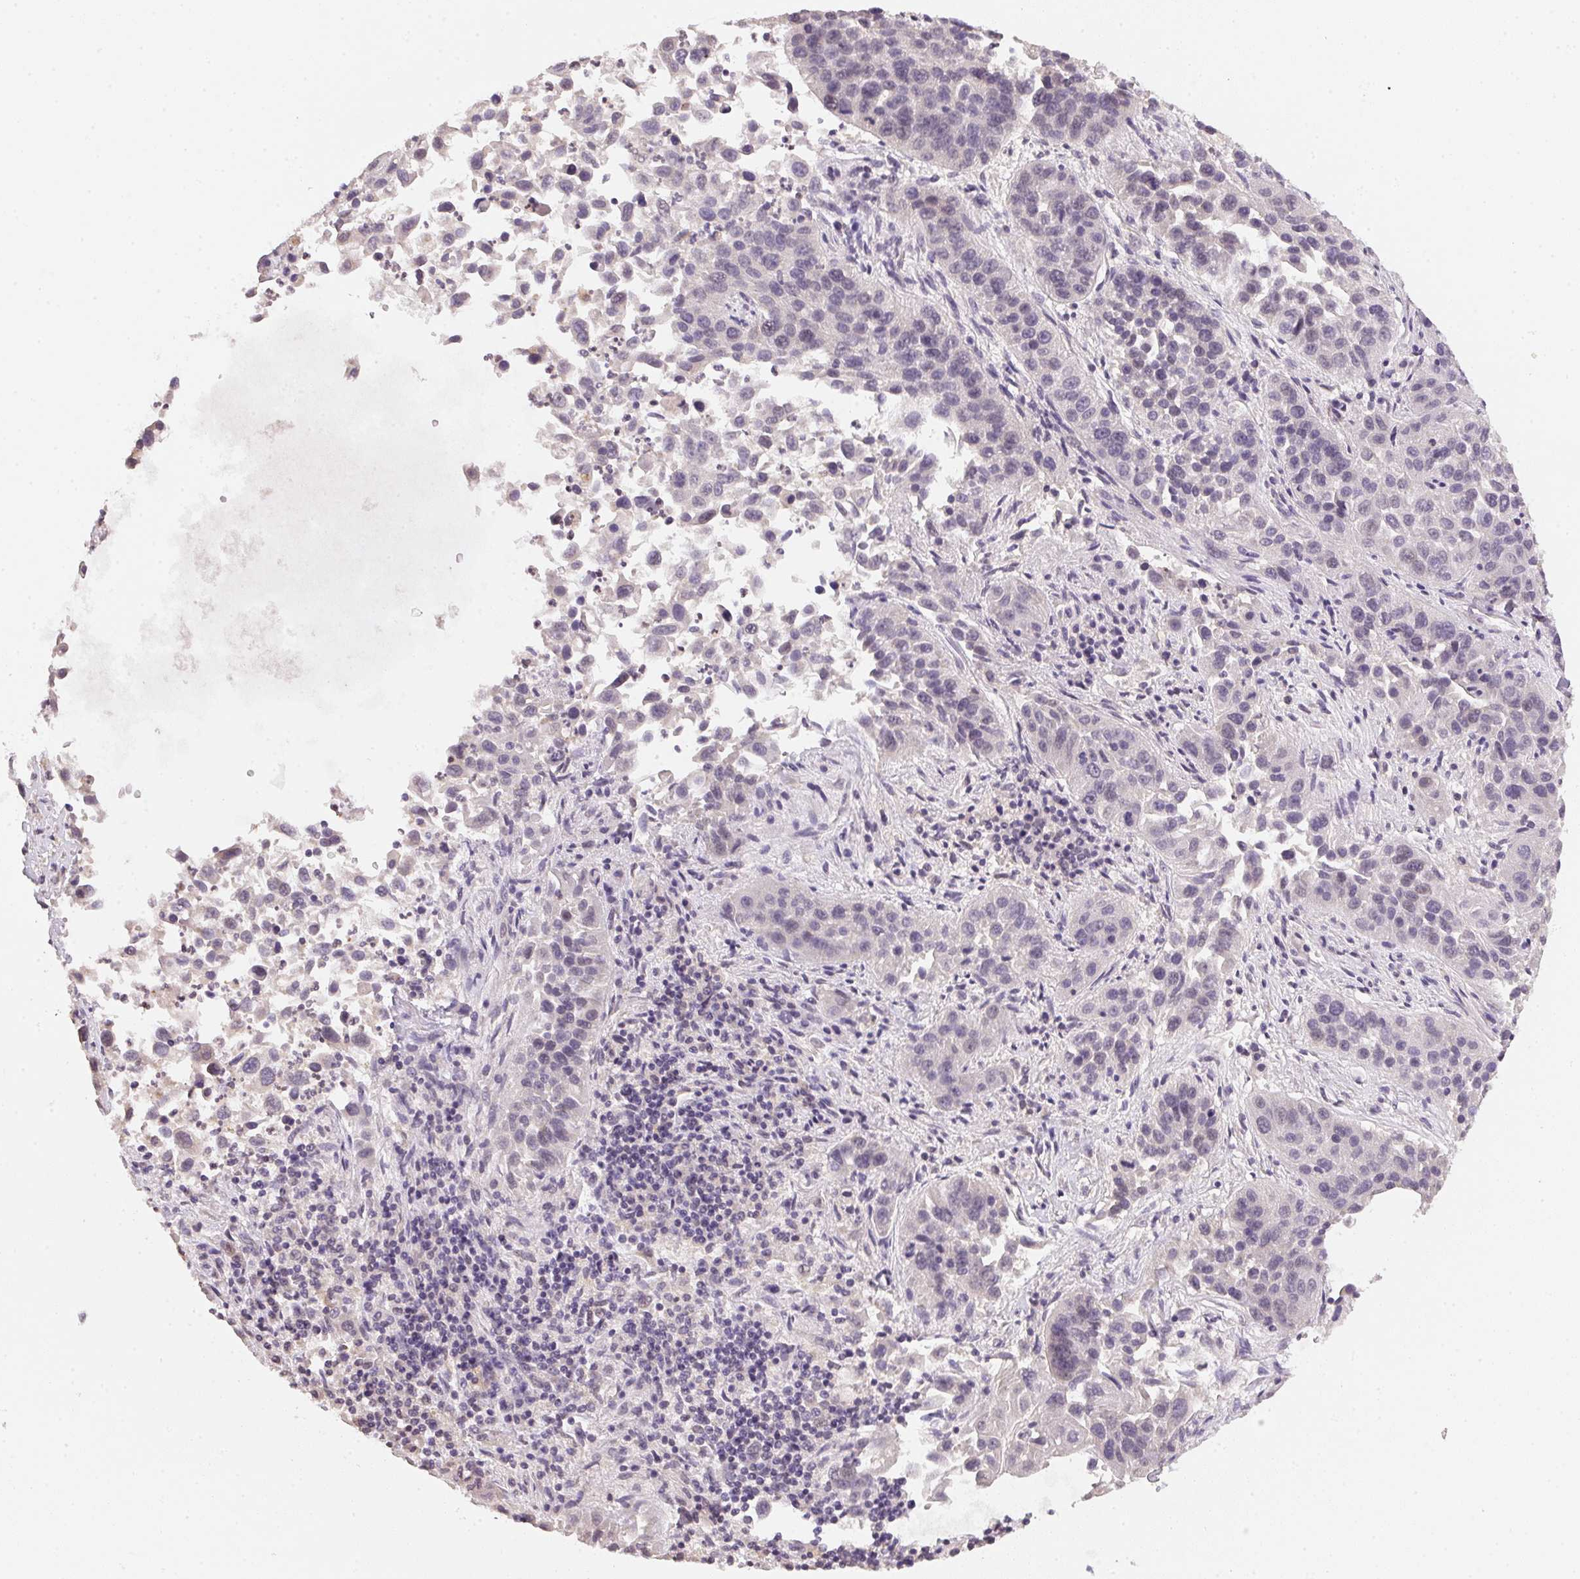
{"staining": {"intensity": "negative", "quantity": "none", "location": "none"}, "tissue": "lung cancer", "cell_type": "Tumor cells", "image_type": "cancer", "snomed": [{"axis": "morphology", "description": "Squamous cell carcinoma, NOS"}, {"axis": "topography", "description": "Lung"}], "caption": "DAB (3,3'-diaminobenzidine) immunohistochemical staining of human lung squamous cell carcinoma exhibits no significant expression in tumor cells.", "gene": "ALDH8A1", "patient": {"sex": "female", "age": 61}}